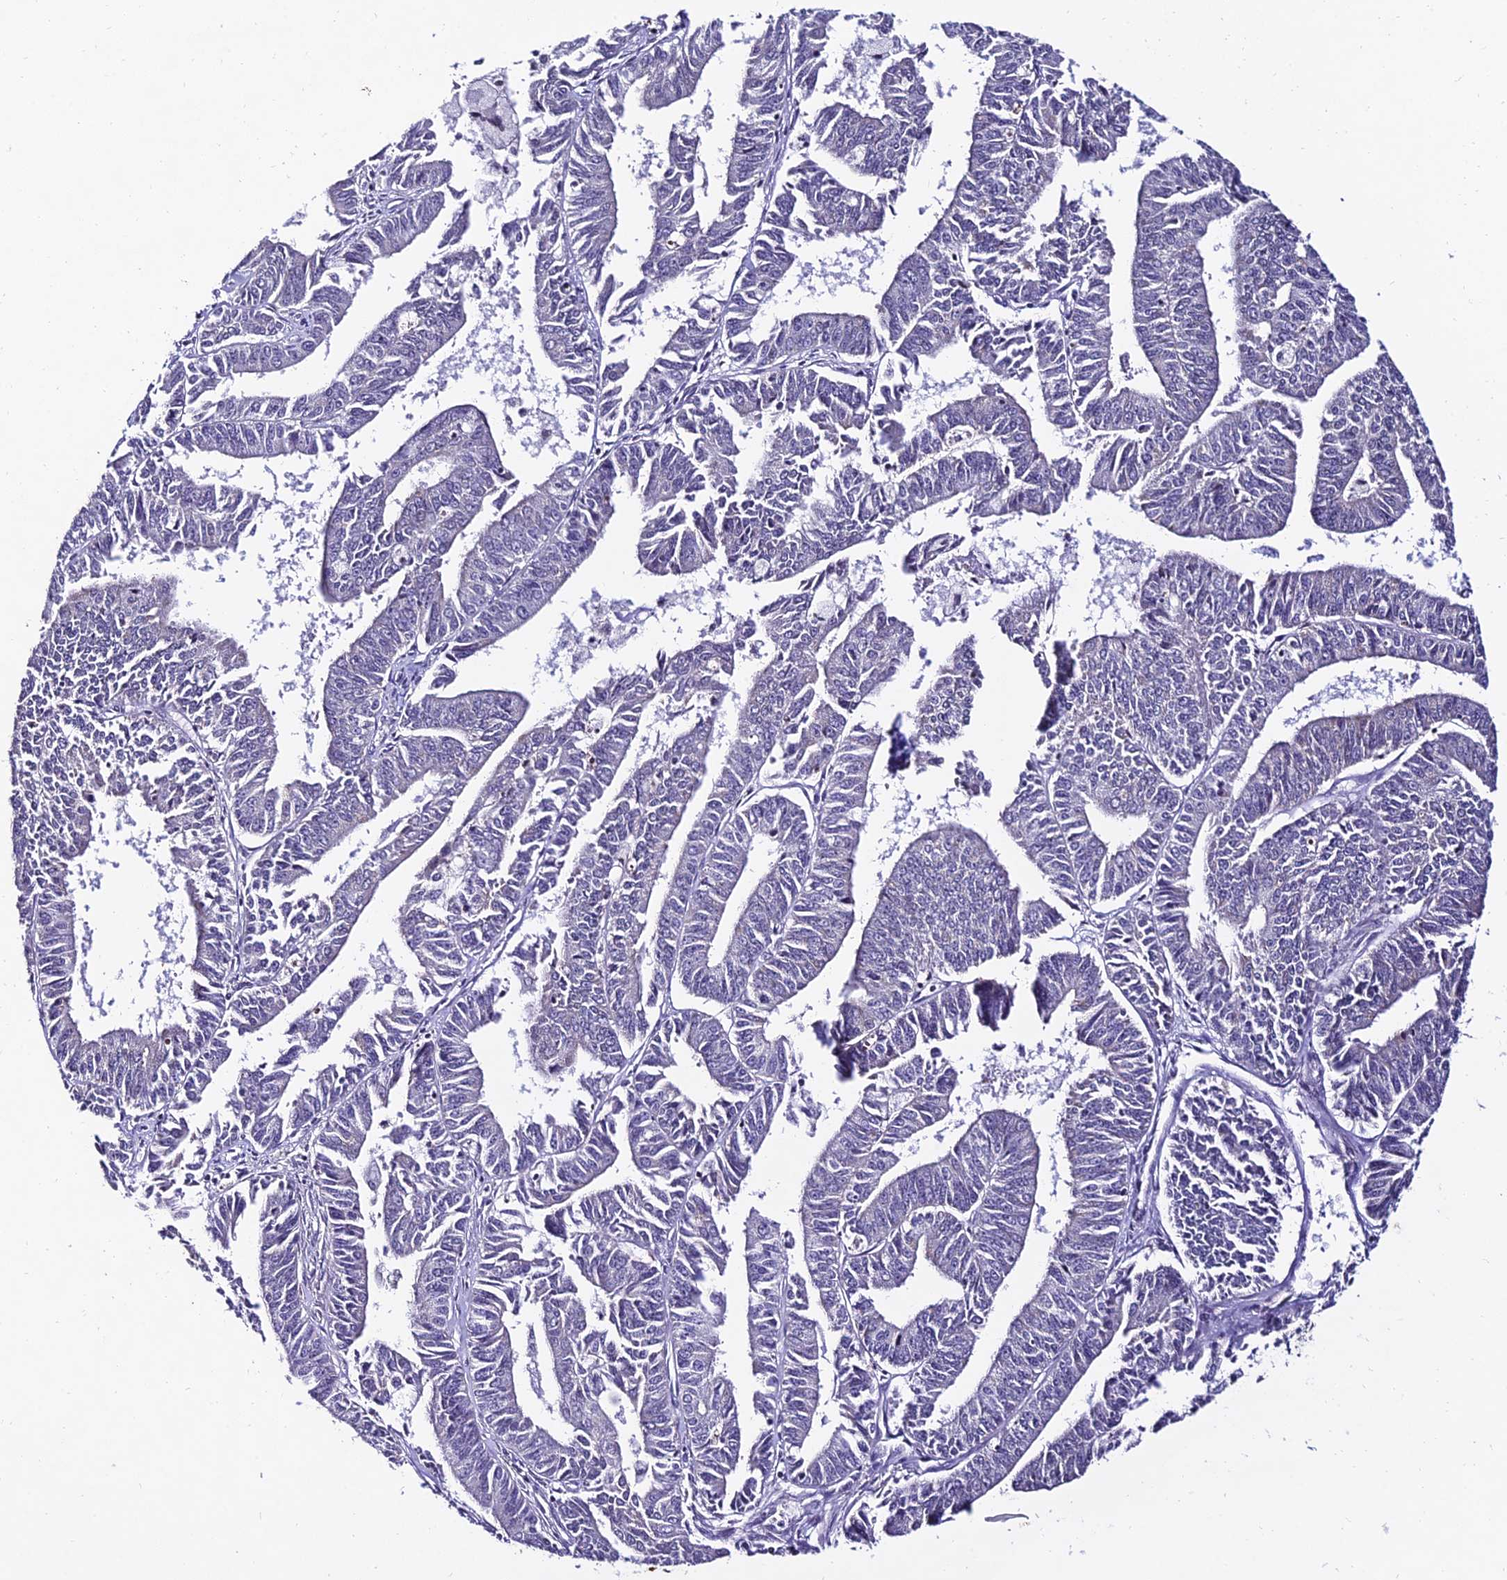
{"staining": {"intensity": "negative", "quantity": "none", "location": "none"}, "tissue": "endometrial cancer", "cell_type": "Tumor cells", "image_type": "cancer", "snomed": [{"axis": "morphology", "description": "Adenocarcinoma, NOS"}, {"axis": "topography", "description": "Endometrium"}], "caption": "Immunohistochemistry (IHC) histopathology image of human endometrial cancer stained for a protein (brown), which reveals no positivity in tumor cells. (DAB IHC with hematoxylin counter stain).", "gene": "CDNF", "patient": {"sex": "female", "age": 73}}